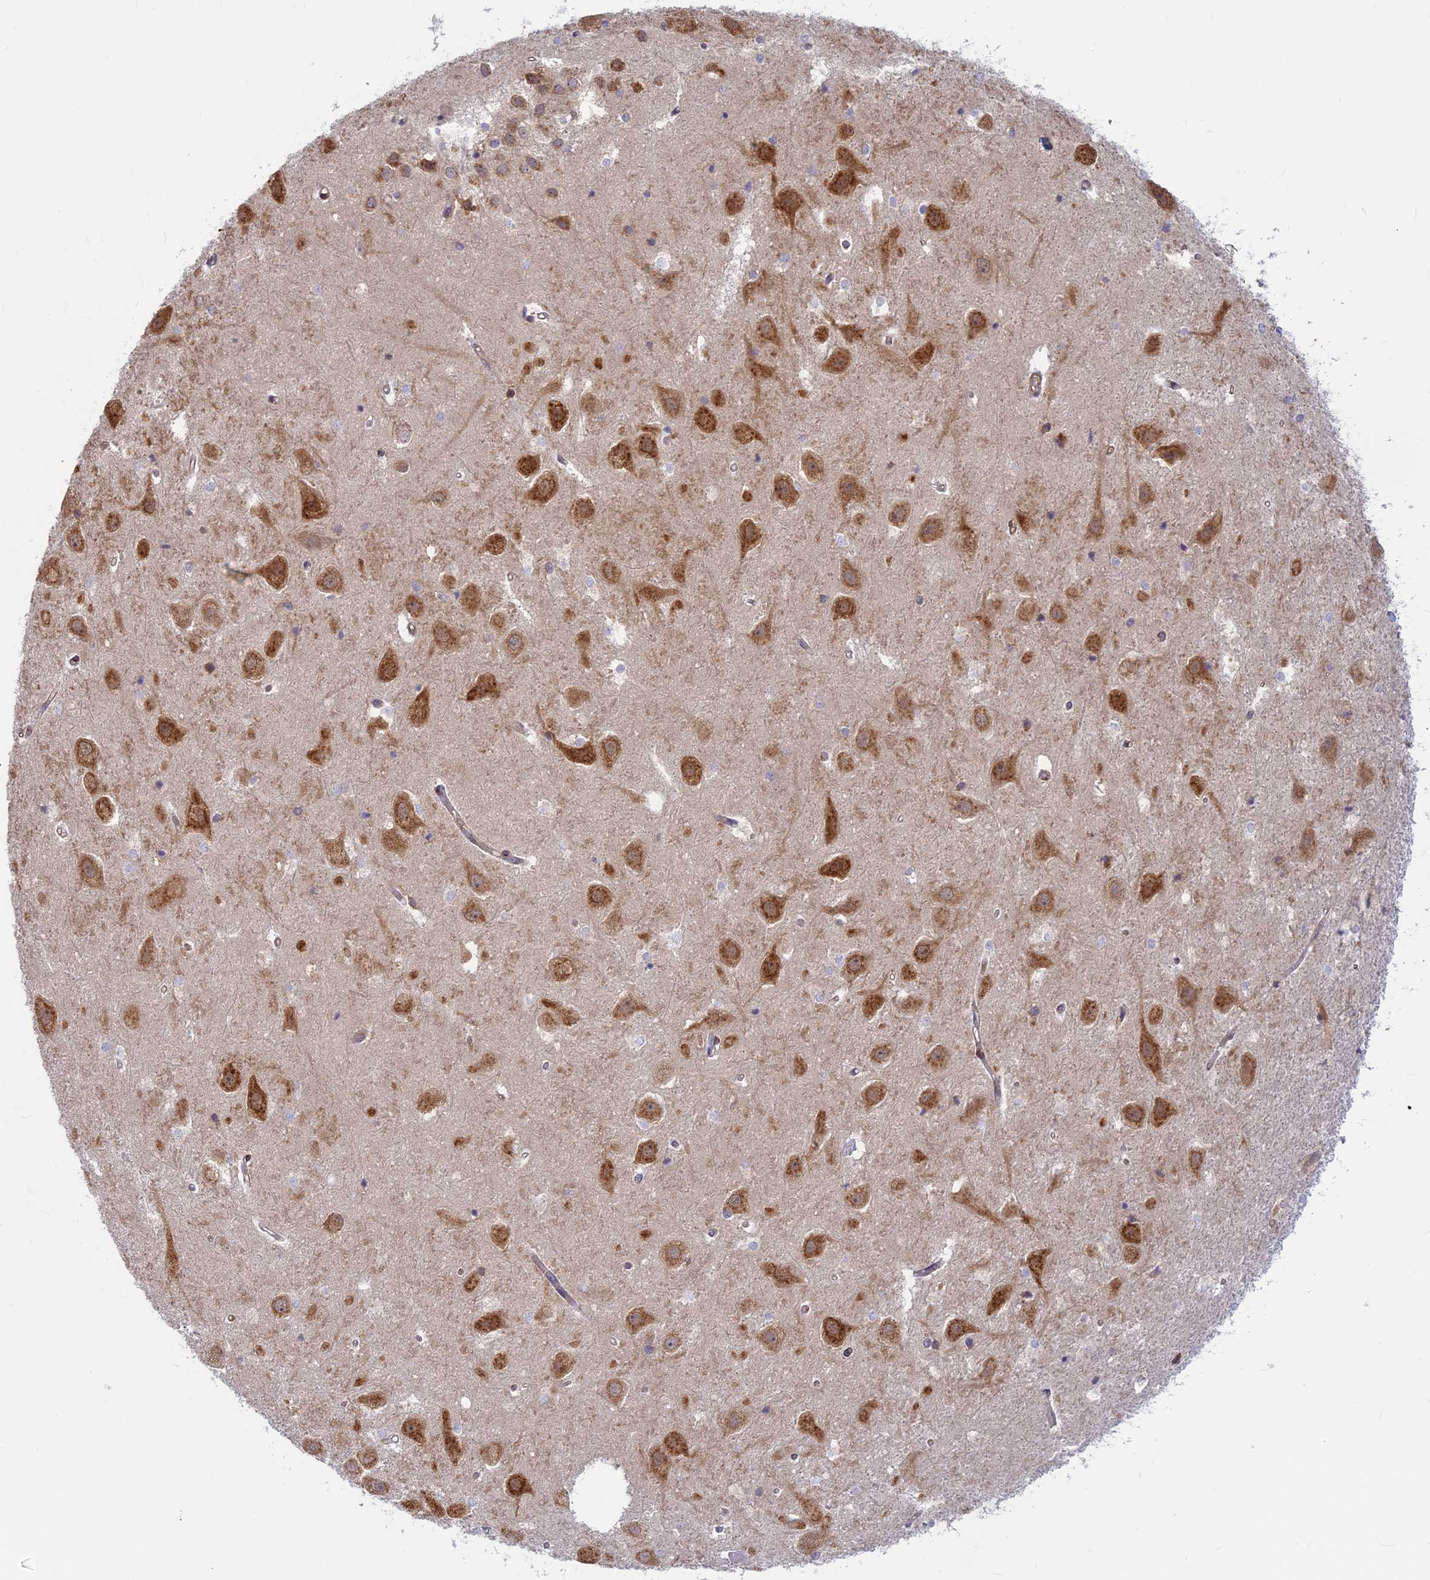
{"staining": {"intensity": "weak", "quantity": "<25%", "location": "cytoplasmic/membranous"}, "tissue": "hippocampus", "cell_type": "Glial cells", "image_type": "normal", "snomed": [{"axis": "morphology", "description": "Normal tissue, NOS"}, {"axis": "topography", "description": "Hippocampus"}], "caption": "IHC histopathology image of benign hippocampus stained for a protein (brown), which displays no staining in glial cells. The staining was performed using DAB to visualize the protein expression in brown, while the nuclei were stained in blue with hematoxylin (Magnification: 20x).", "gene": "CLINT1", "patient": {"sex": "female", "age": 52}}